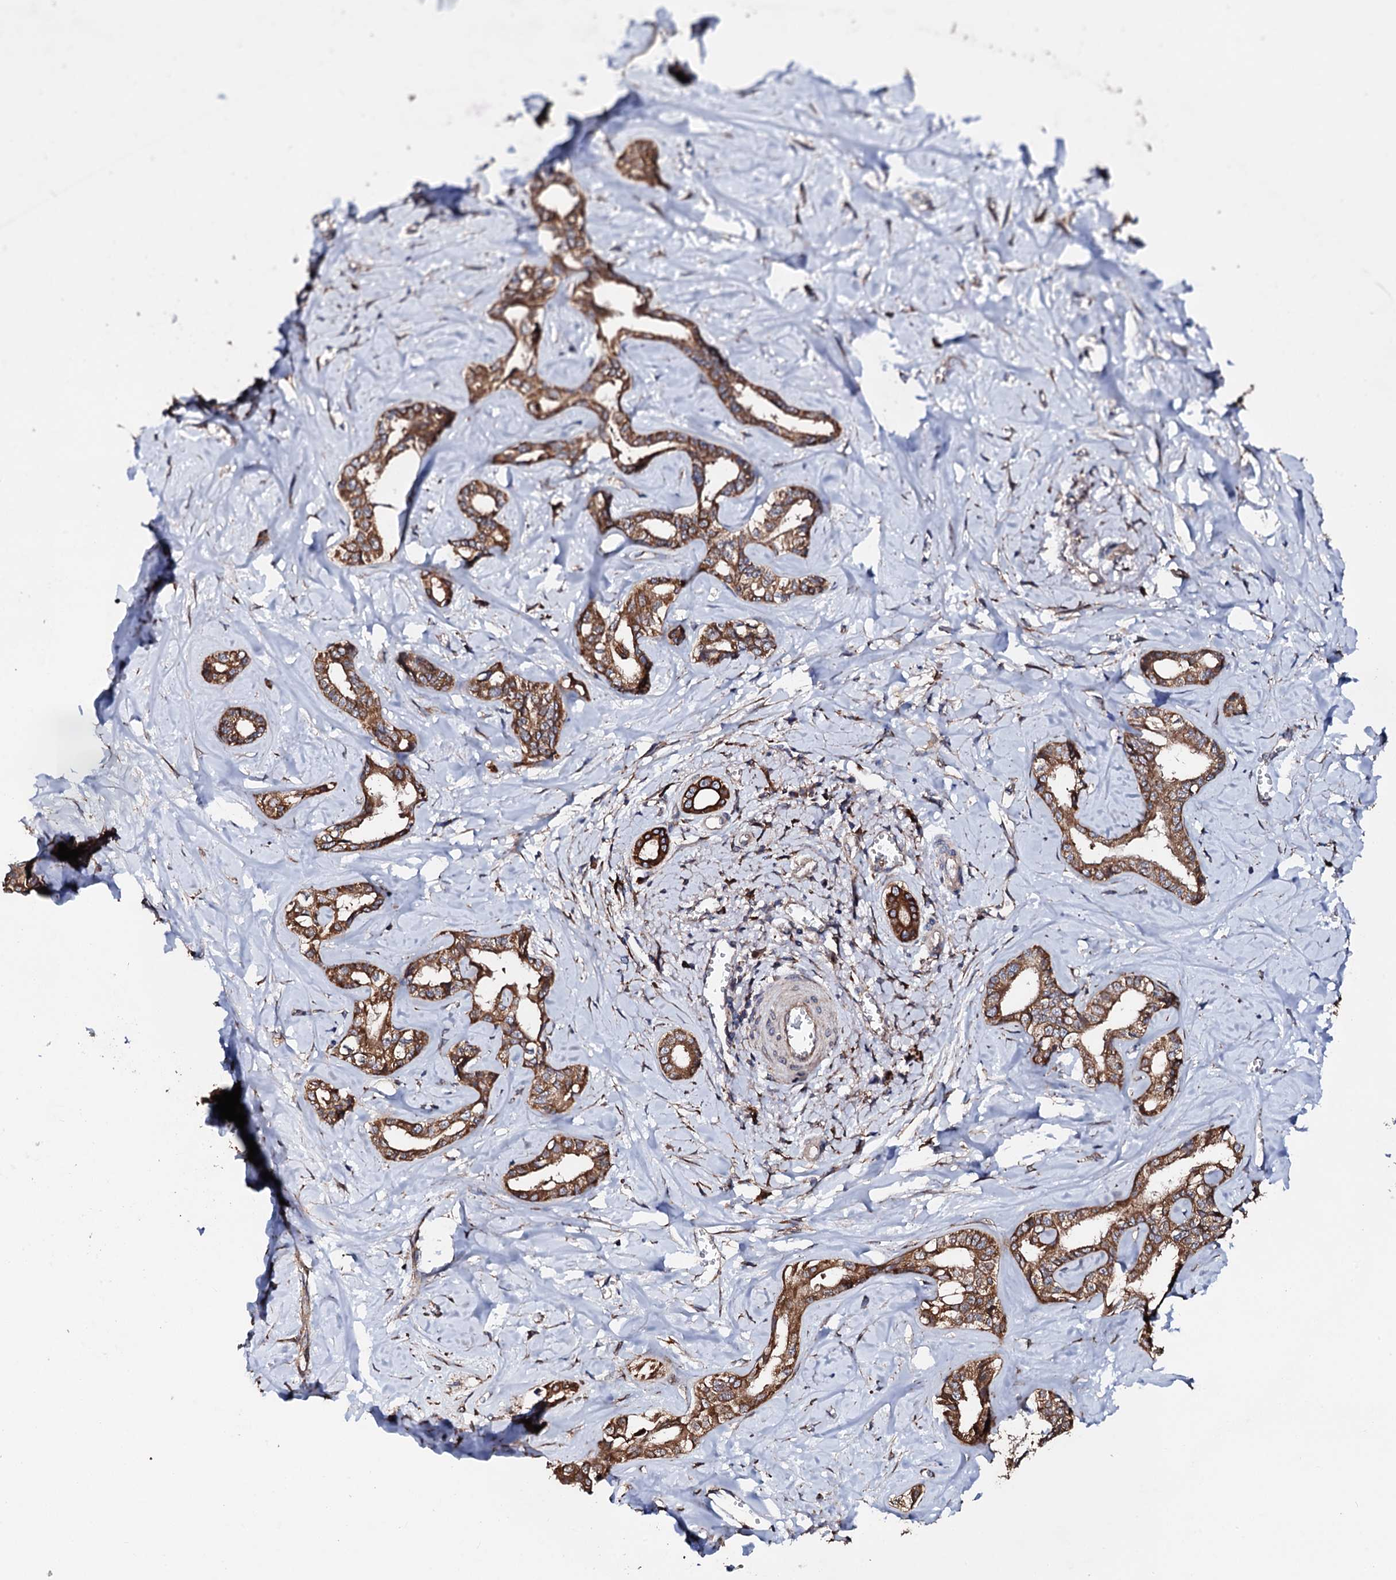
{"staining": {"intensity": "moderate", "quantity": ">75%", "location": "cytoplasmic/membranous"}, "tissue": "liver cancer", "cell_type": "Tumor cells", "image_type": "cancer", "snomed": [{"axis": "morphology", "description": "Cholangiocarcinoma"}, {"axis": "topography", "description": "Liver"}], "caption": "Protein expression analysis of human liver cancer (cholangiocarcinoma) reveals moderate cytoplasmic/membranous expression in approximately >75% of tumor cells. Nuclei are stained in blue.", "gene": "CKAP5", "patient": {"sex": "female", "age": 77}}